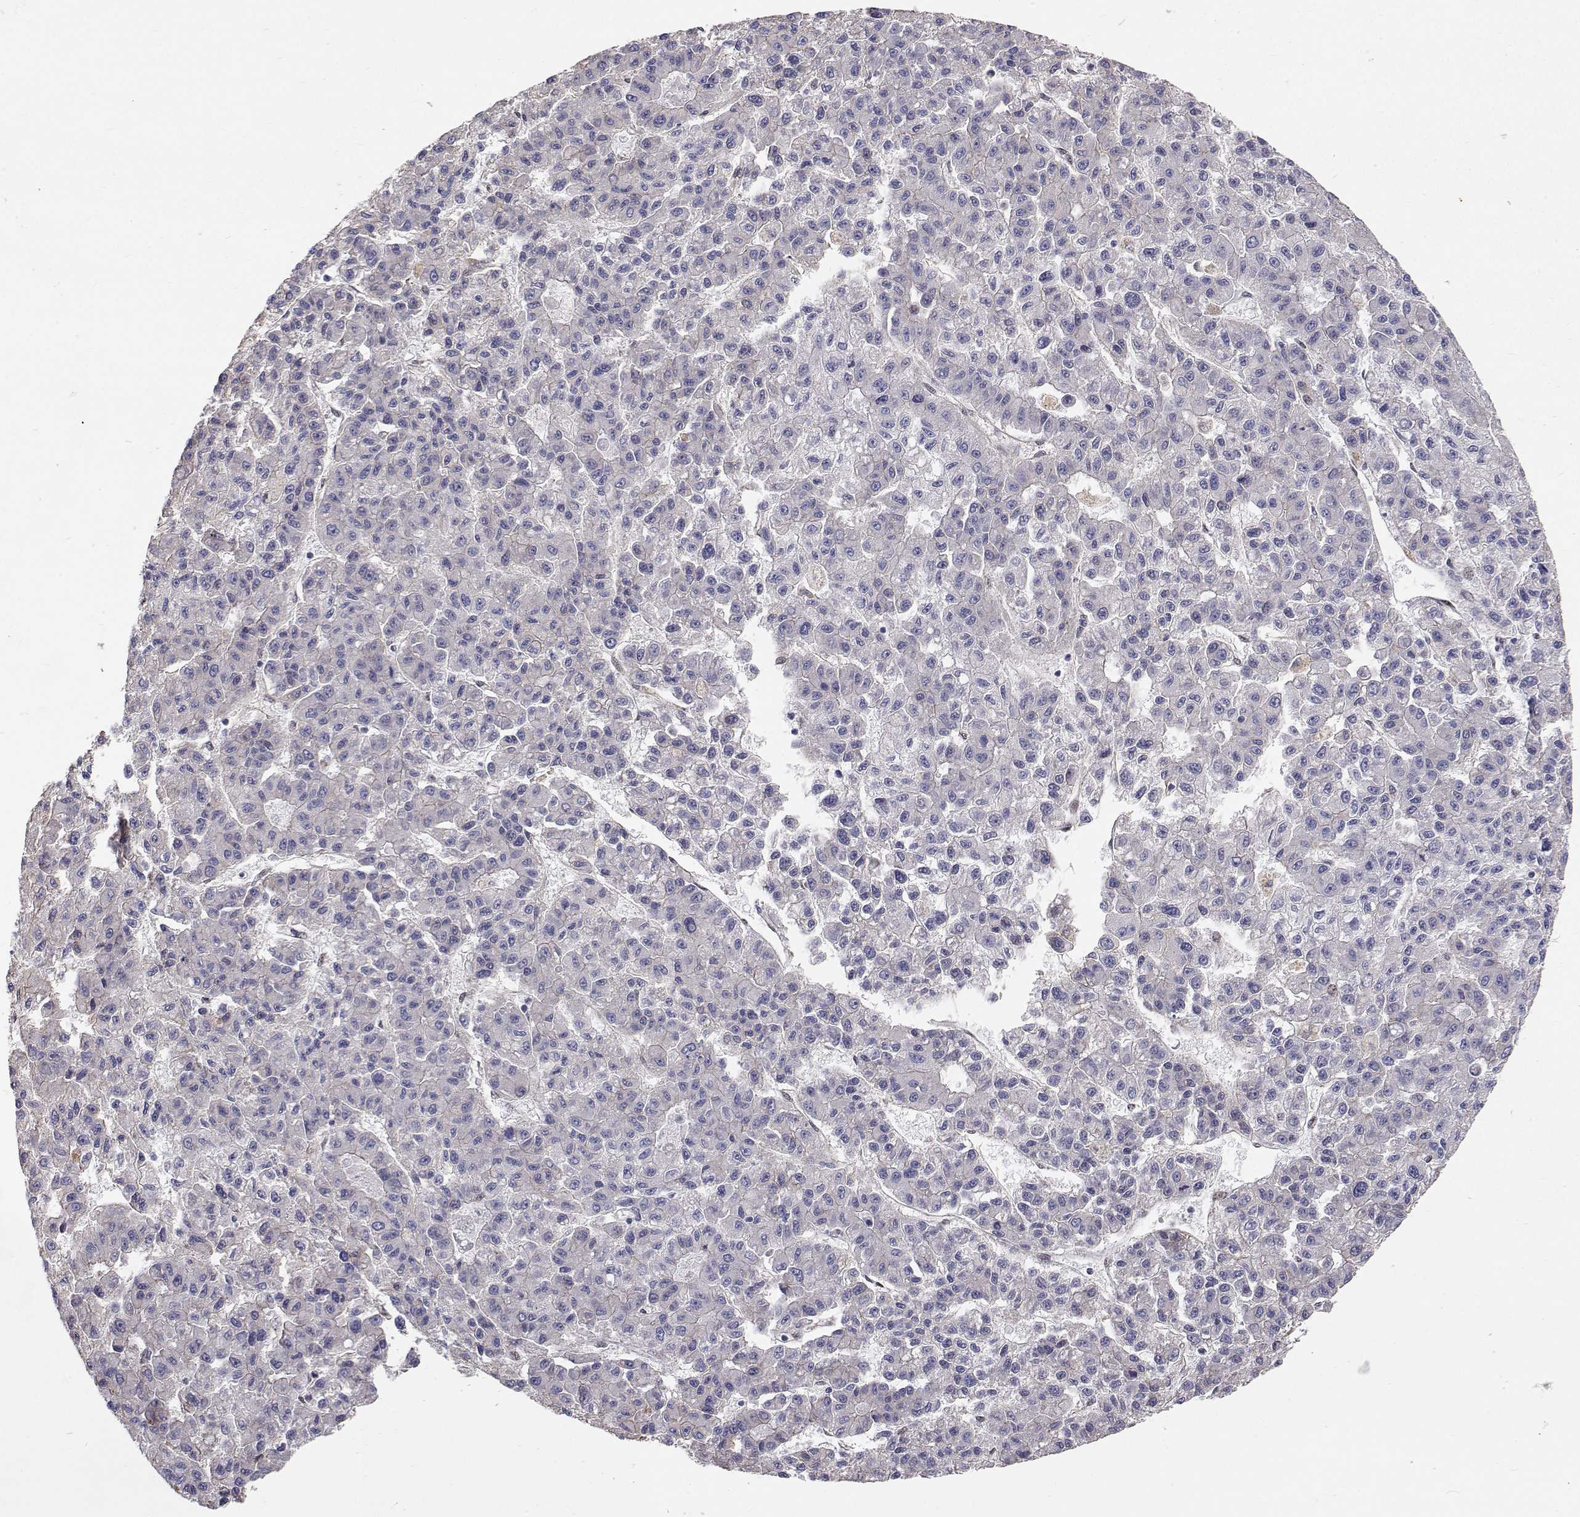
{"staining": {"intensity": "negative", "quantity": "none", "location": "none"}, "tissue": "liver cancer", "cell_type": "Tumor cells", "image_type": "cancer", "snomed": [{"axis": "morphology", "description": "Carcinoma, Hepatocellular, NOS"}, {"axis": "topography", "description": "Liver"}], "caption": "The photomicrograph exhibits no significant positivity in tumor cells of hepatocellular carcinoma (liver). Brightfield microscopy of immunohistochemistry (IHC) stained with DAB (brown) and hematoxylin (blue), captured at high magnification.", "gene": "GSDMA", "patient": {"sex": "male", "age": 70}}